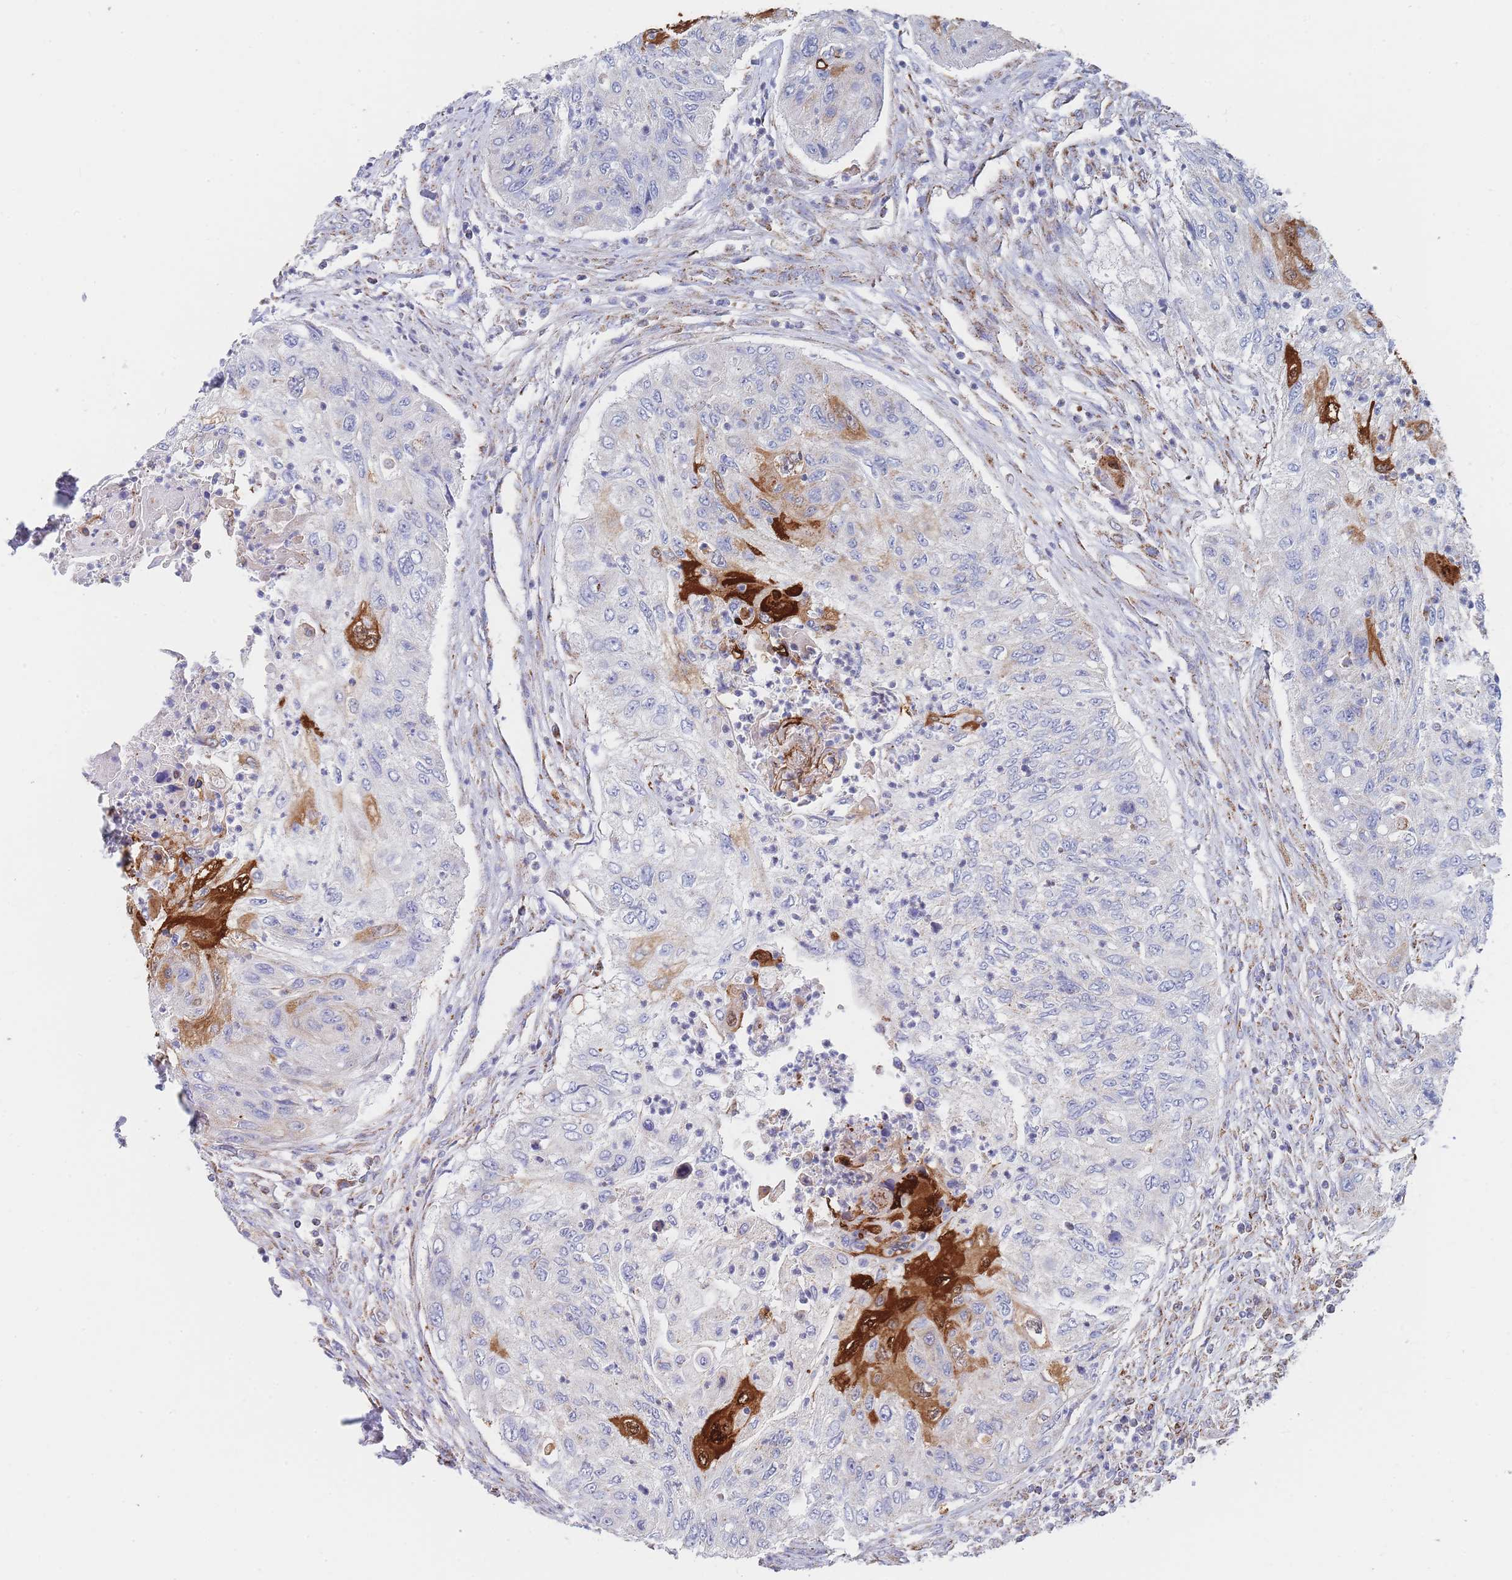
{"staining": {"intensity": "strong", "quantity": "<25%", "location": "cytoplasmic/membranous"}, "tissue": "urothelial cancer", "cell_type": "Tumor cells", "image_type": "cancer", "snomed": [{"axis": "morphology", "description": "Urothelial carcinoma, High grade"}, {"axis": "topography", "description": "Urinary bladder"}], "caption": "Brown immunohistochemical staining in human high-grade urothelial carcinoma demonstrates strong cytoplasmic/membranous staining in about <25% of tumor cells. The protein of interest is stained brown, and the nuclei are stained in blue (DAB (3,3'-diaminobenzidine) IHC with brightfield microscopy, high magnification).", "gene": "IKZF4", "patient": {"sex": "female", "age": 60}}